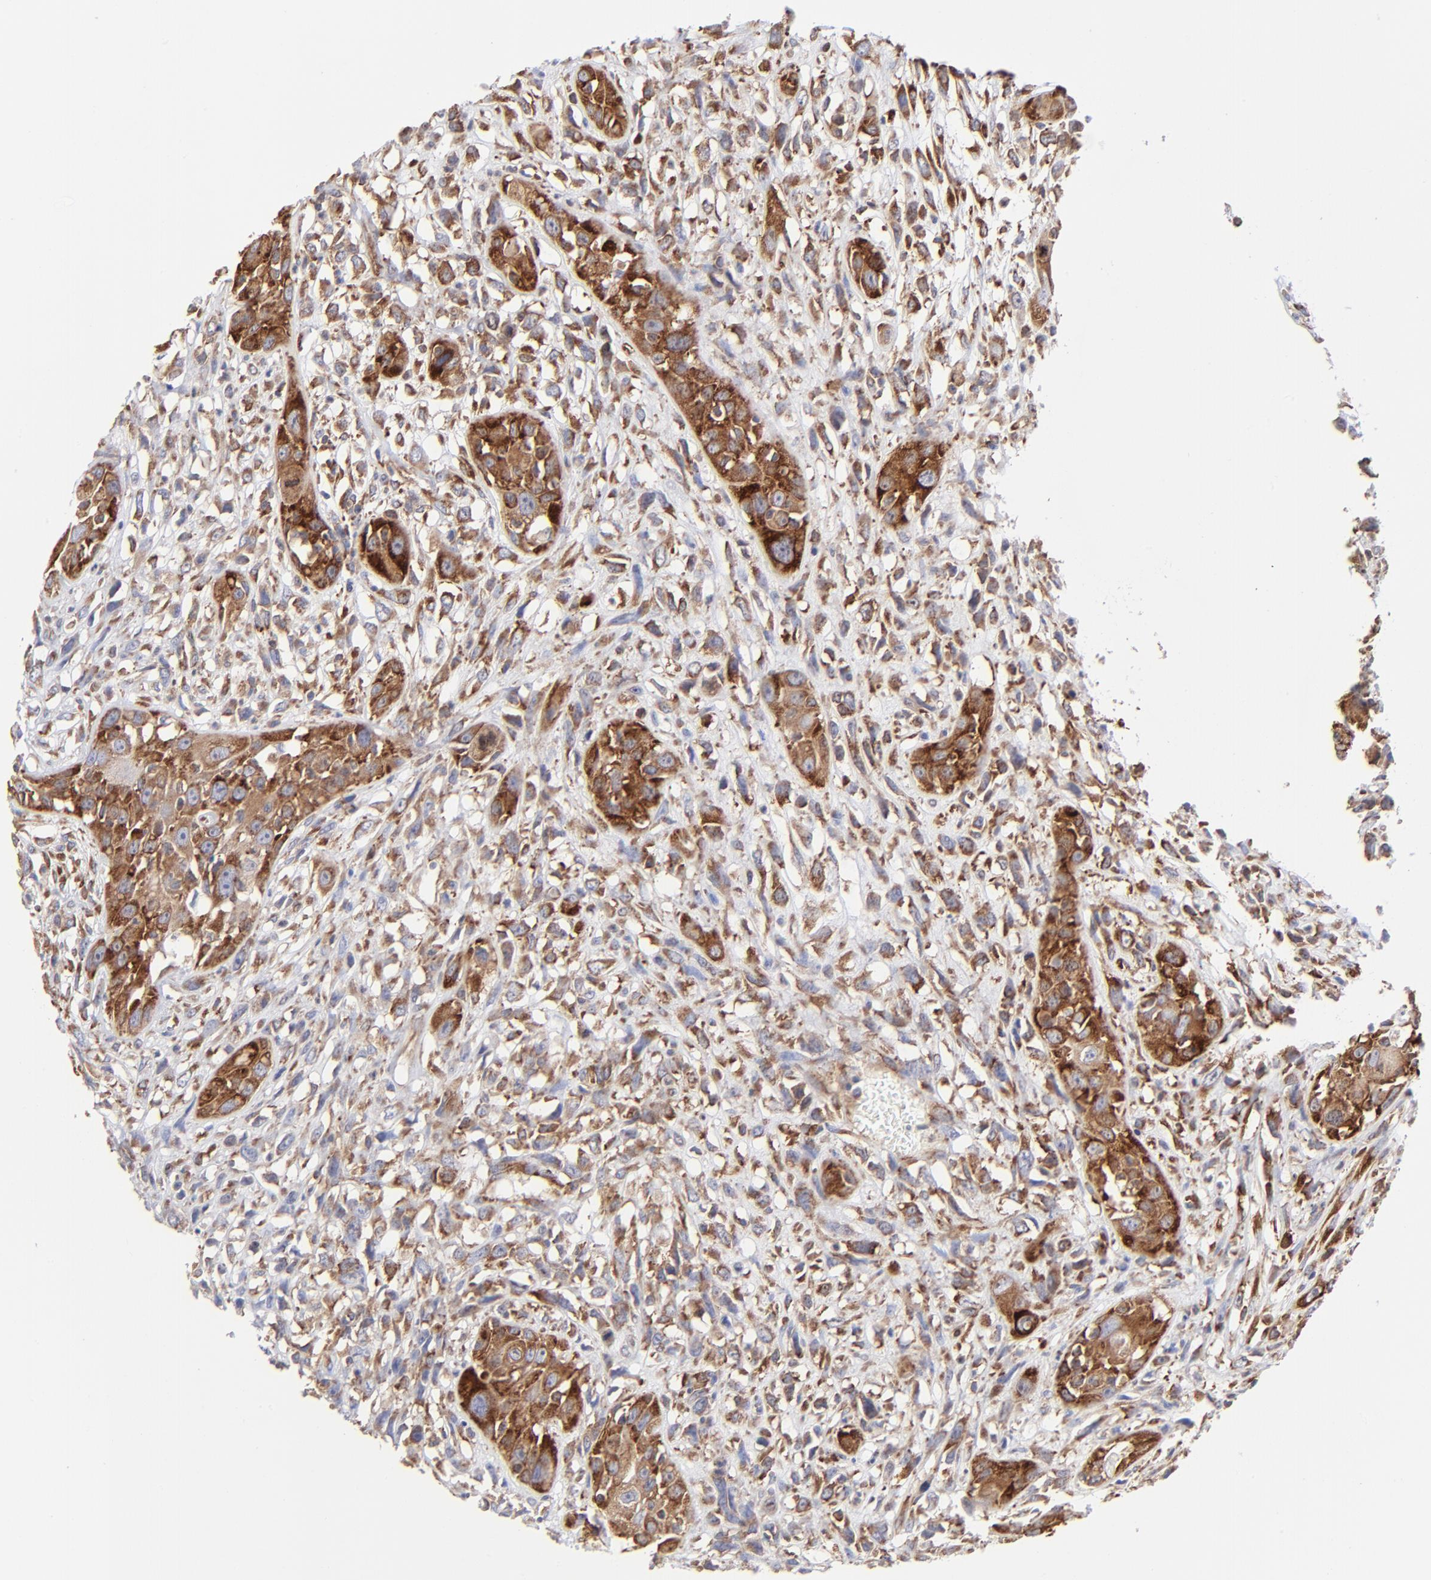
{"staining": {"intensity": "strong", "quantity": ">75%", "location": "cytoplasmic/membranous"}, "tissue": "head and neck cancer", "cell_type": "Tumor cells", "image_type": "cancer", "snomed": [{"axis": "morphology", "description": "Necrosis, NOS"}, {"axis": "morphology", "description": "Neoplasm, malignant, NOS"}, {"axis": "topography", "description": "Salivary gland"}, {"axis": "topography", "description": "Head-Neck"}], "caption": "Brown immunohistochemical staining in malignant neoplasm (head and neck) displays strong cytoplasmic/membranous staining in approximately >75% of tumor cells.", "gene": "EIF2AK2", "patient": {"sex": "male", "age": 43}}